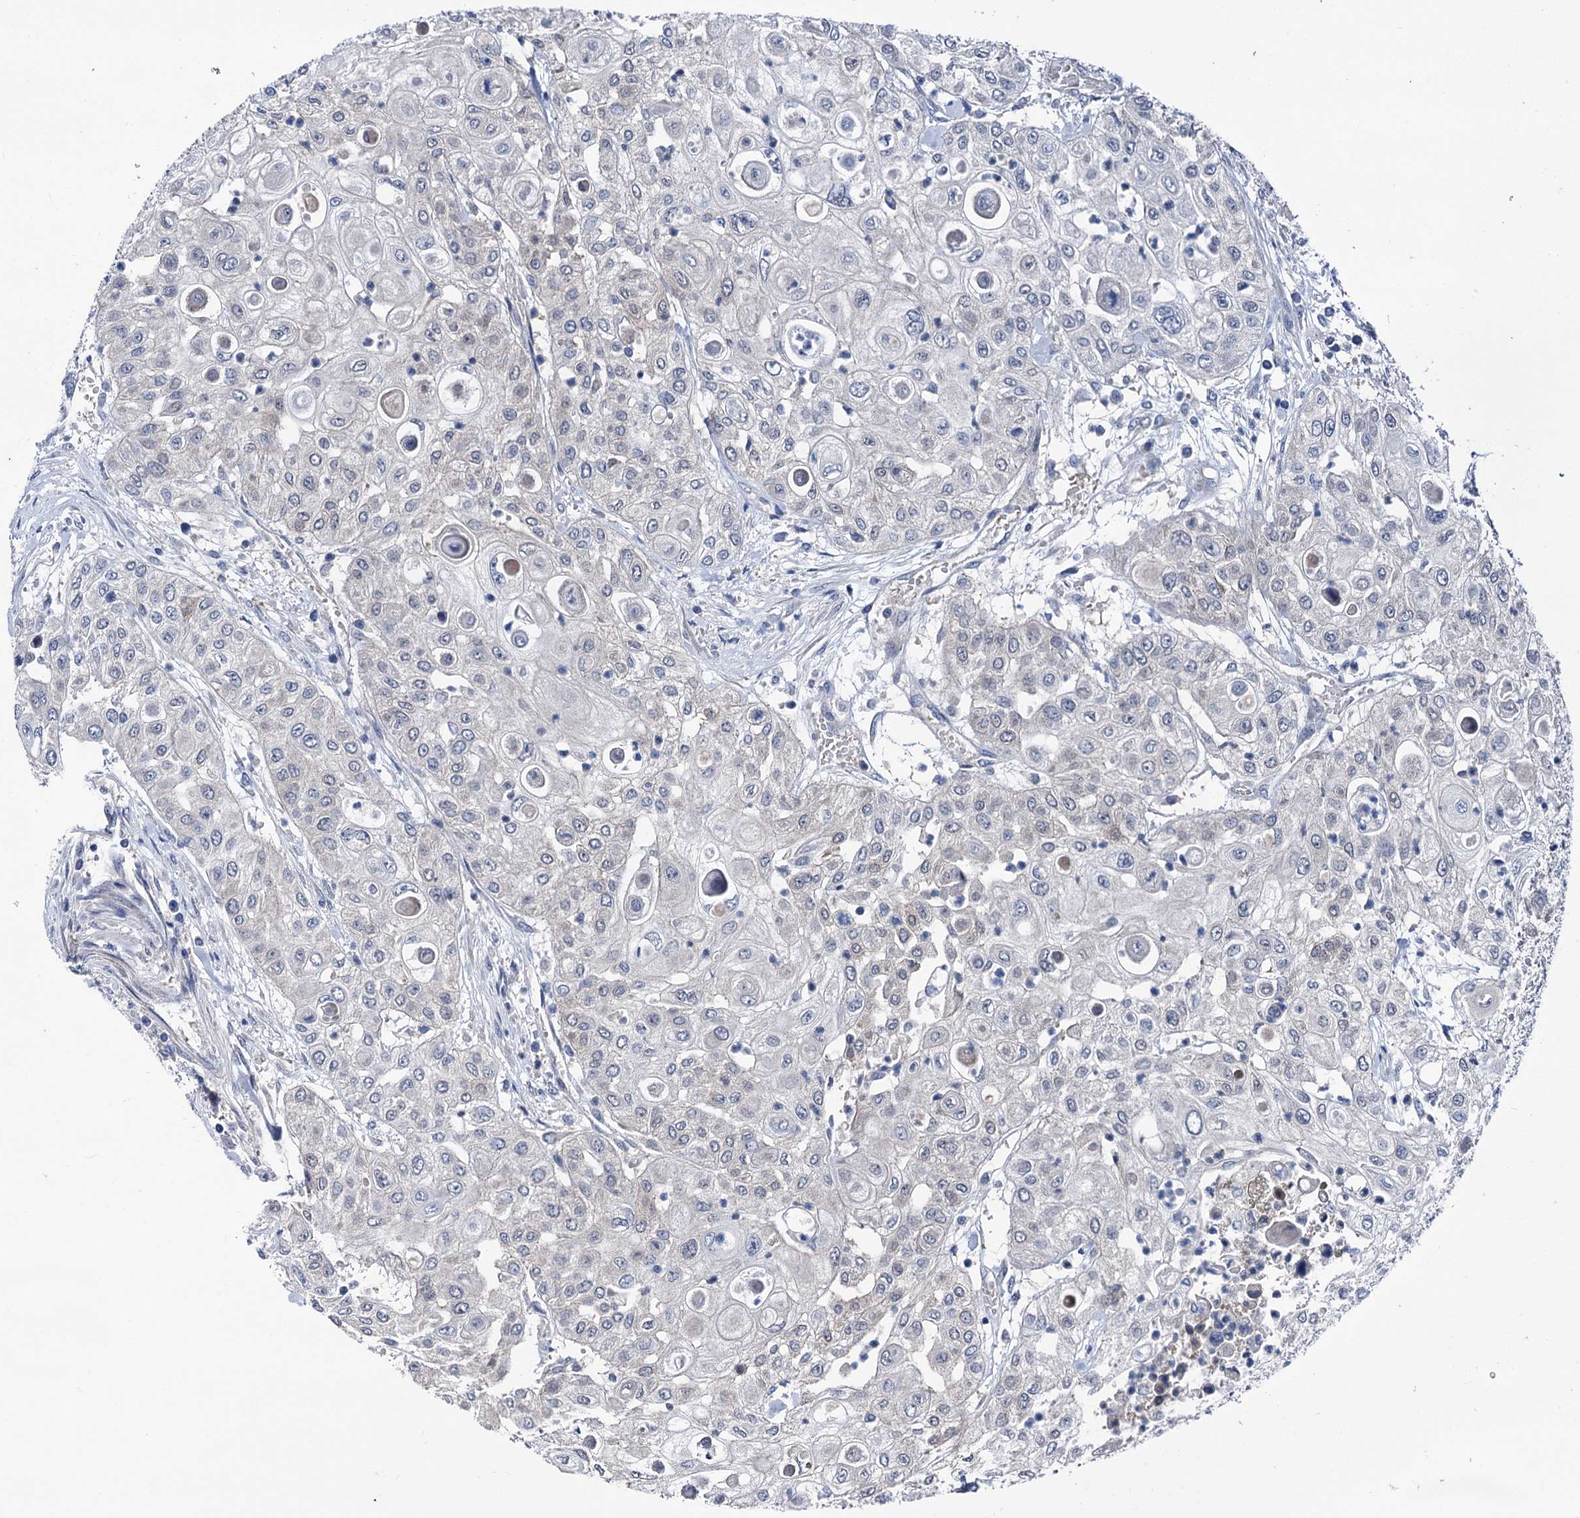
{"staining": {"intensity": "negative", "quantity": "none", "location": "none"}, "tissue": "urothelial cancer", "cell_type": "Tumor cells", "image_type": "cancer", "snomed": [{"axis": "morphology", "description": "Urothelial carcinoma, High grade"}, {"axis": "topography", "description": "Urinary bladder"}], "caption": "There is no significant expression in tumor cells of high-grade urothelial carcinoma.", "gene": "GLO1", "patient": {"sex": "female", "age": 79}}